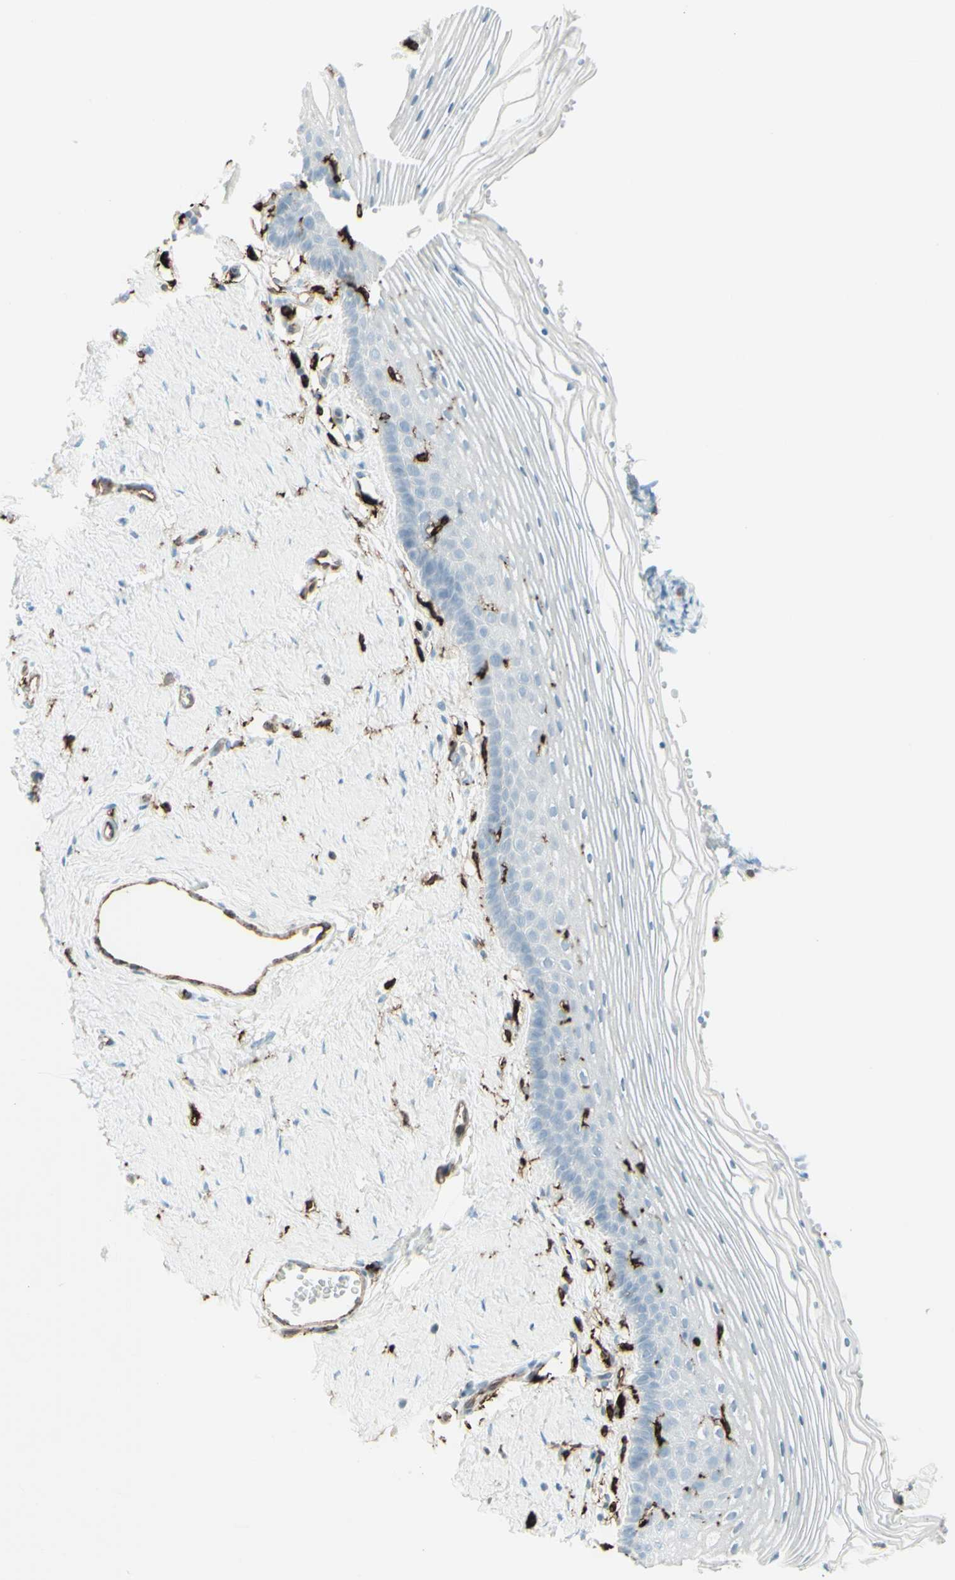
{"staining": {"intensity": "strong", "quantity": "<25%", "location": "cytoplasmic/membranous"}, "tissue": "vagina", "cell_type": "Squamous epithelial cells", "image_type": "normal", "snomed": [{"axis": "morphology", "description": "Normal tissue, NOS"}, {"axis": "topography", "description": "Vagina"}], "caption": "Squamous epithelial cells exhibit medium levels of strong cytoplasmic/membranous expression in about <25% of cells in normal human vagina. (brown staining indicates protein expression, while blue staining denotes nuclei).", "gene": "HLA", "patient": {"sex": "female", "age": 32}}